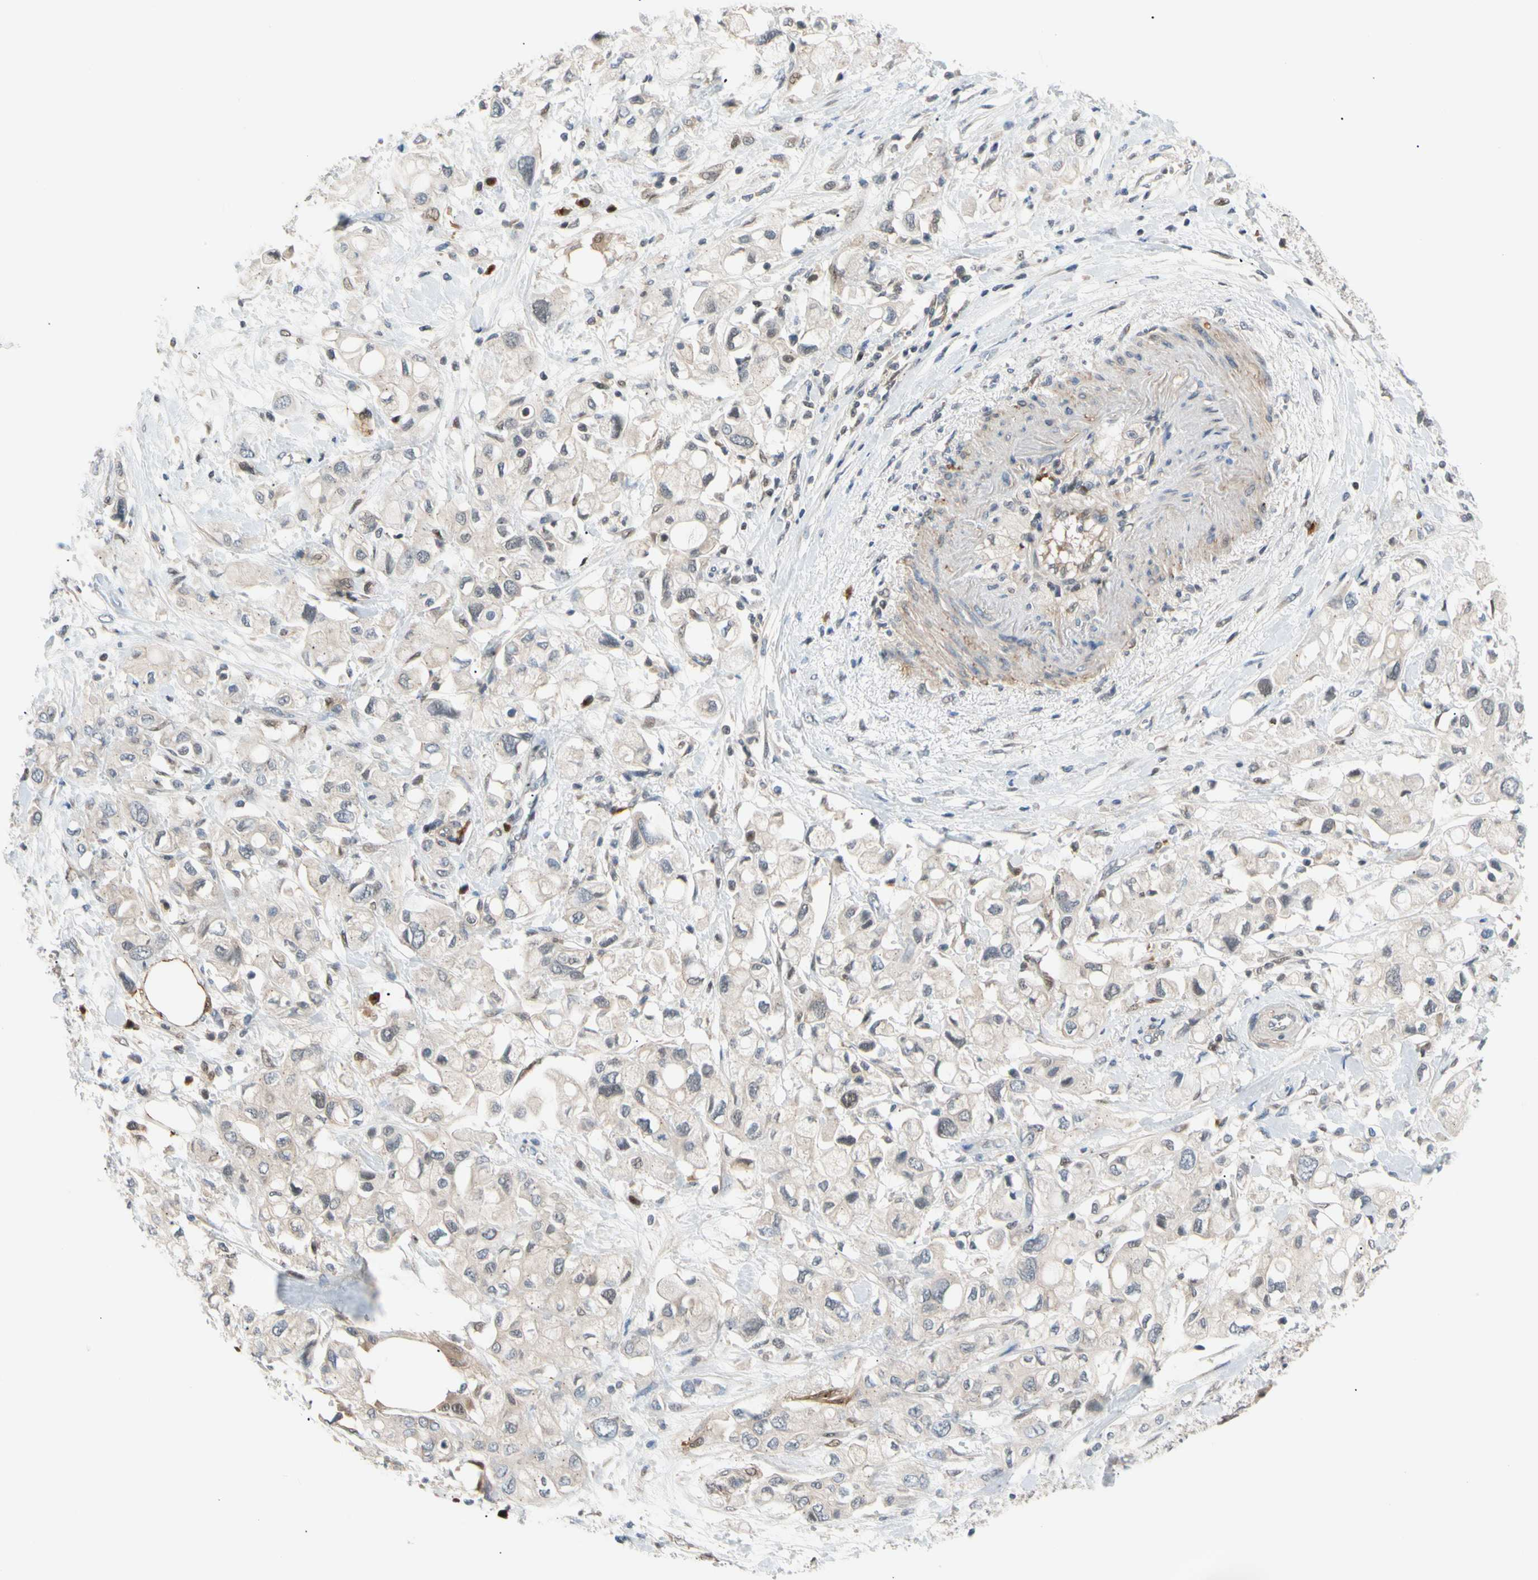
{"staining": {"intensity": "weak", "quantity": "<25%", "location": "cytoplasmic/membranous"}, "tissue": "pancreatic cancer", "cell_type": "Tumor cells", "image_type": "cancer", "snomed": [{"axis": "morphology", "description": "Adenocarcinoma, NOS"}, {"axis": "topography", "description": "Pancreas"}], "caption": "Pancreatic cancer (adenocarcinoma) stained for a protein using immunohistochemistry demonstrates no expression tumor cells.", "gene": "SEC23B", "patient": {"sex": "female", "age": 56}}